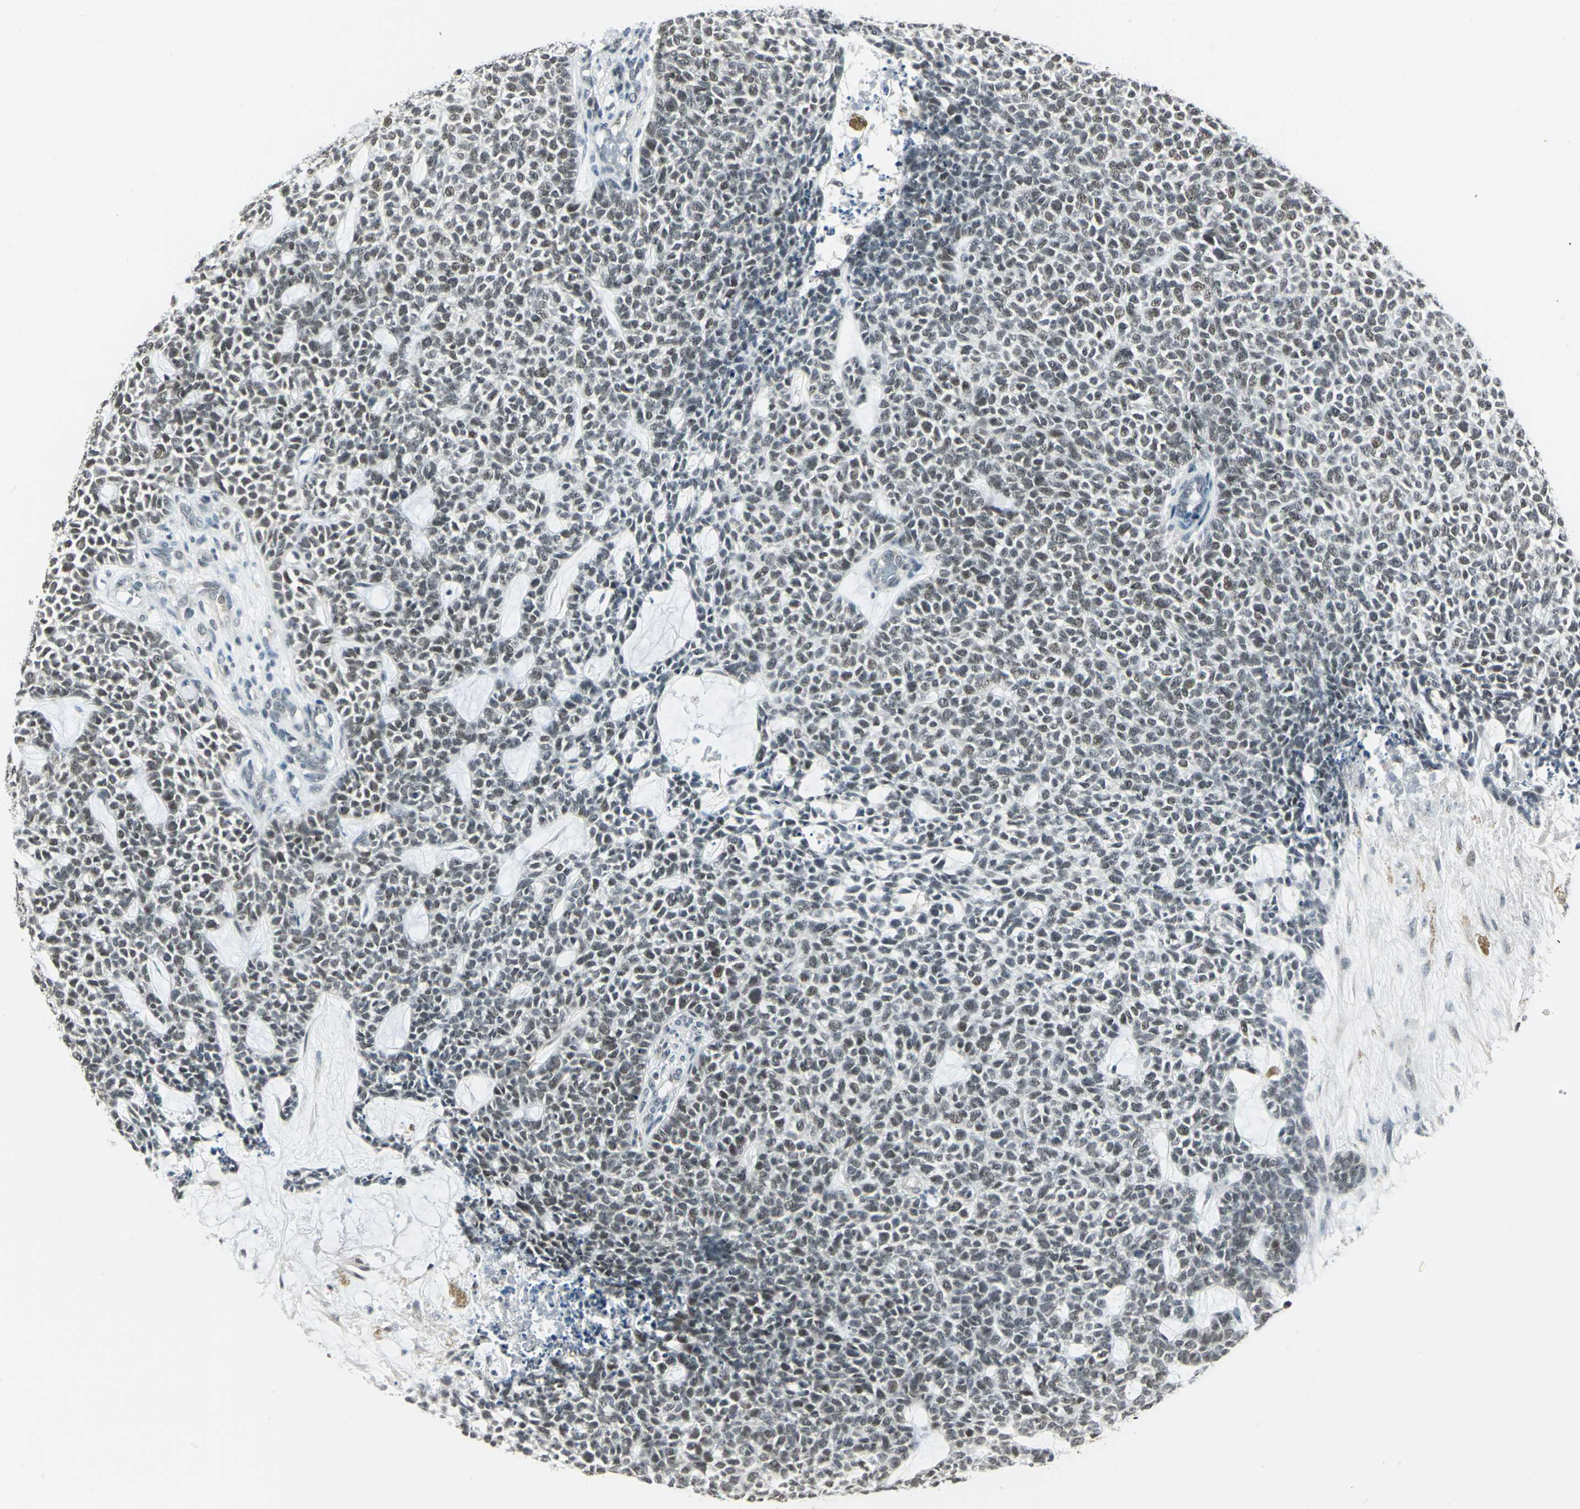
{"staining": {"intensity": "weak", "quantity": "<25%", "location": "nuclear"}, "tissue": "skin cancer", "cell_type": "Tumor cells", "image_type": "cancer", "snomed": [{"axis": "morphology", "description": "Basal cell carcinoma"}, {"axis": "topography", "description": "Skin"}], "caption": "DAB immunohistochemical staining of human skin basal cell carcinoma shows no significant expression in tumor cells.", "gene": "MTA1", "patient": {"sex": "female", "age": 84}}